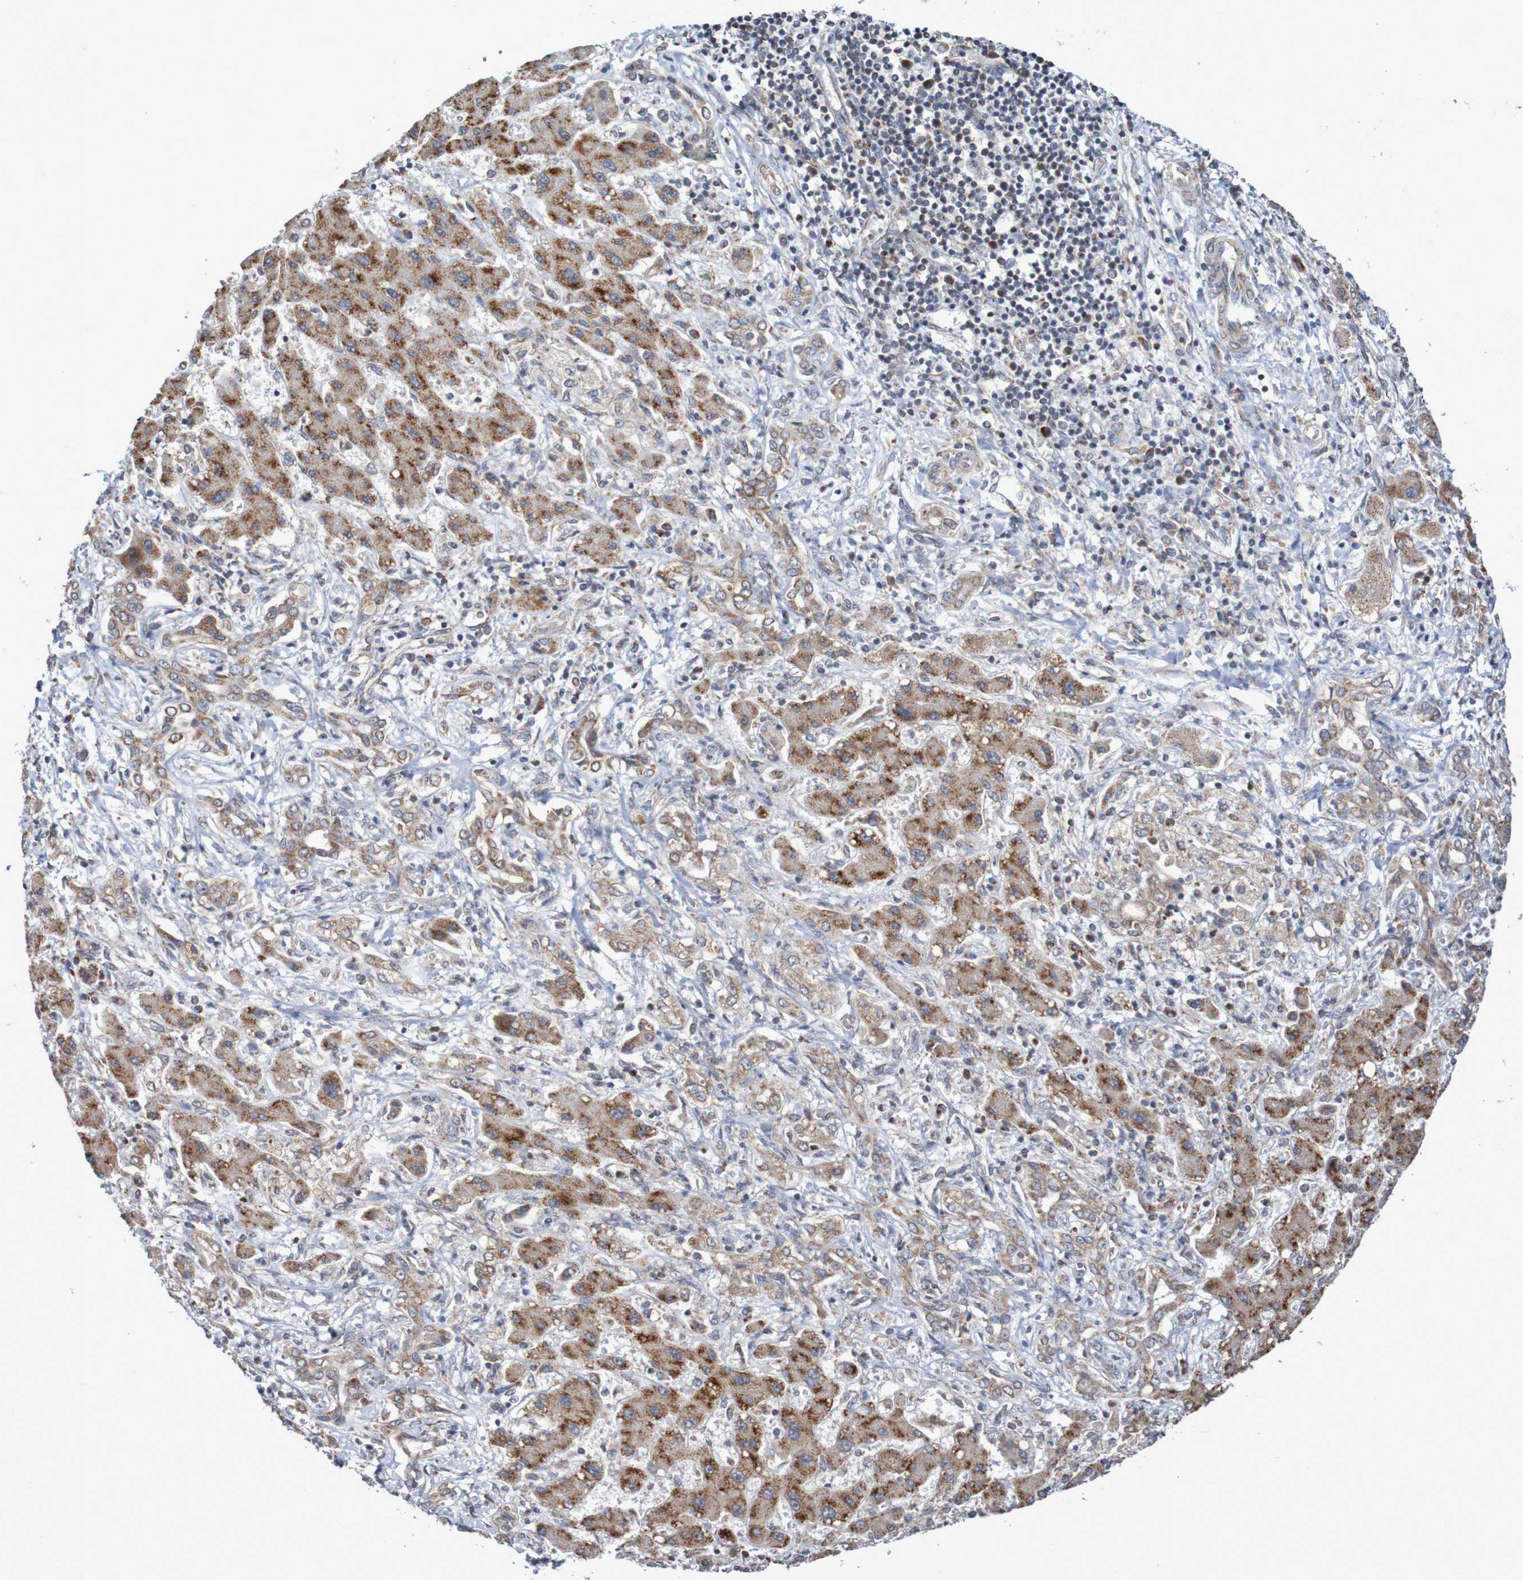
{"staining": {"intensity": "strong", "quantity": "25%-75%", "location": "cytoplasmic/membranous"}, "tissue": "liver cancer", "cell_type": "Tumor cells", "image_type": "cancer", "snomed": [{"axis": "morphology", "description": "Cholangiocarcinoma"}, {"axis": "topography", "description": "Liver"}], "caption": "This is a micrograph of IHC staining of cholangiocarcinoma (liver), which shows strong expression in the cytoplasmic/membranous of tumor cells.", "gene": "DVL1", "patient": {"sex": "male", "age": 50}}